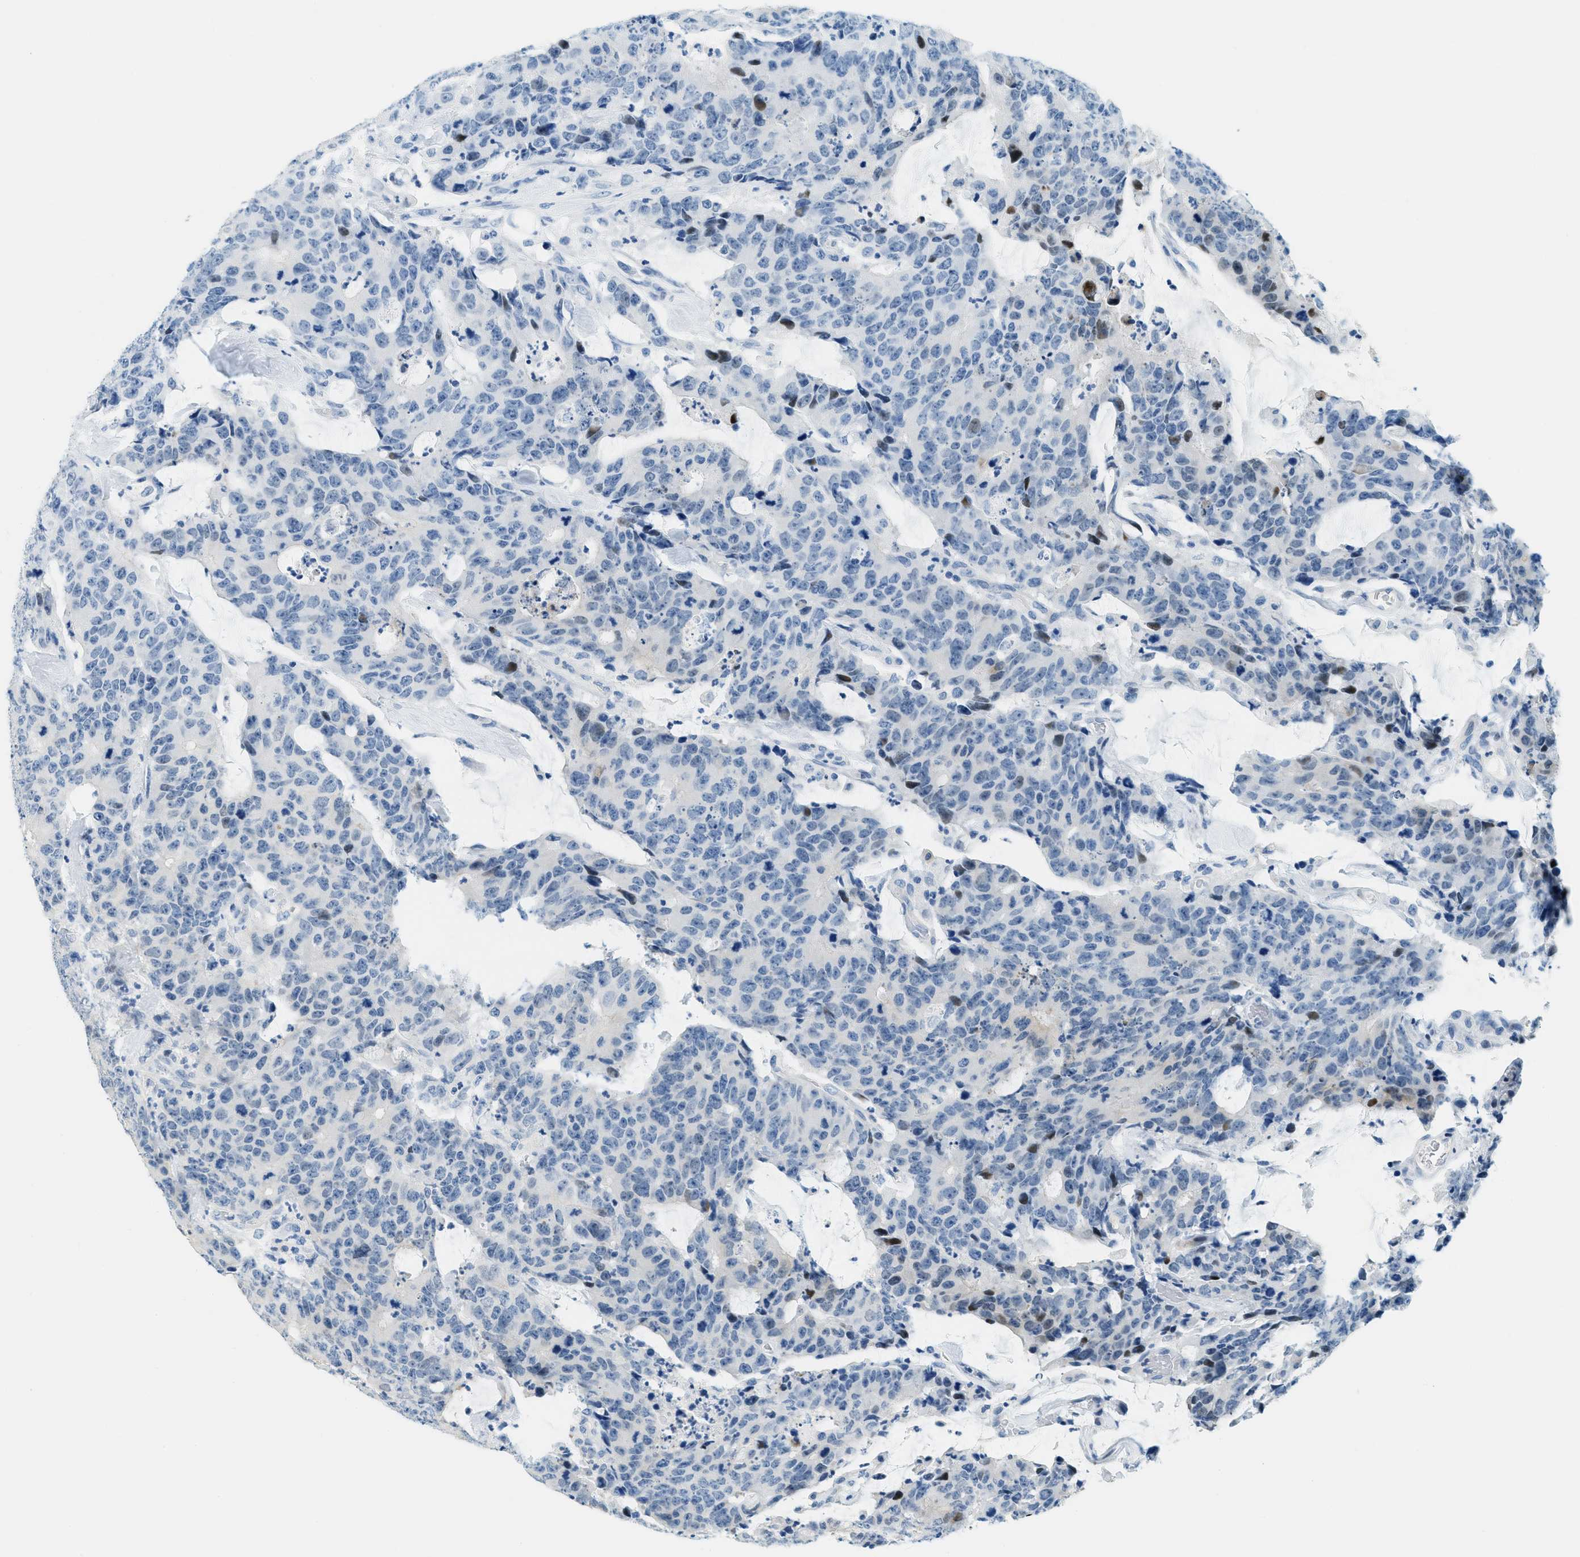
{"staining": {"intensity": "negative", "quantity": "none", "location": "none"}, "tissue": "colorectal cancer", "cell_type": "Tumor cells", "image_type": "cancer", "snomed": [{"axis": "morphology", "description": "Adenocarcinoma, NOS"}, {"axis": "topography", "description": "Colon"}], "caption": "Adenocarcinoma (colorectal) was stained to show a protein in brown. There is no significant positivity in tumor cells.", "gene": "CYP4X1", "patient": {"sex": "female", "age": 86}}